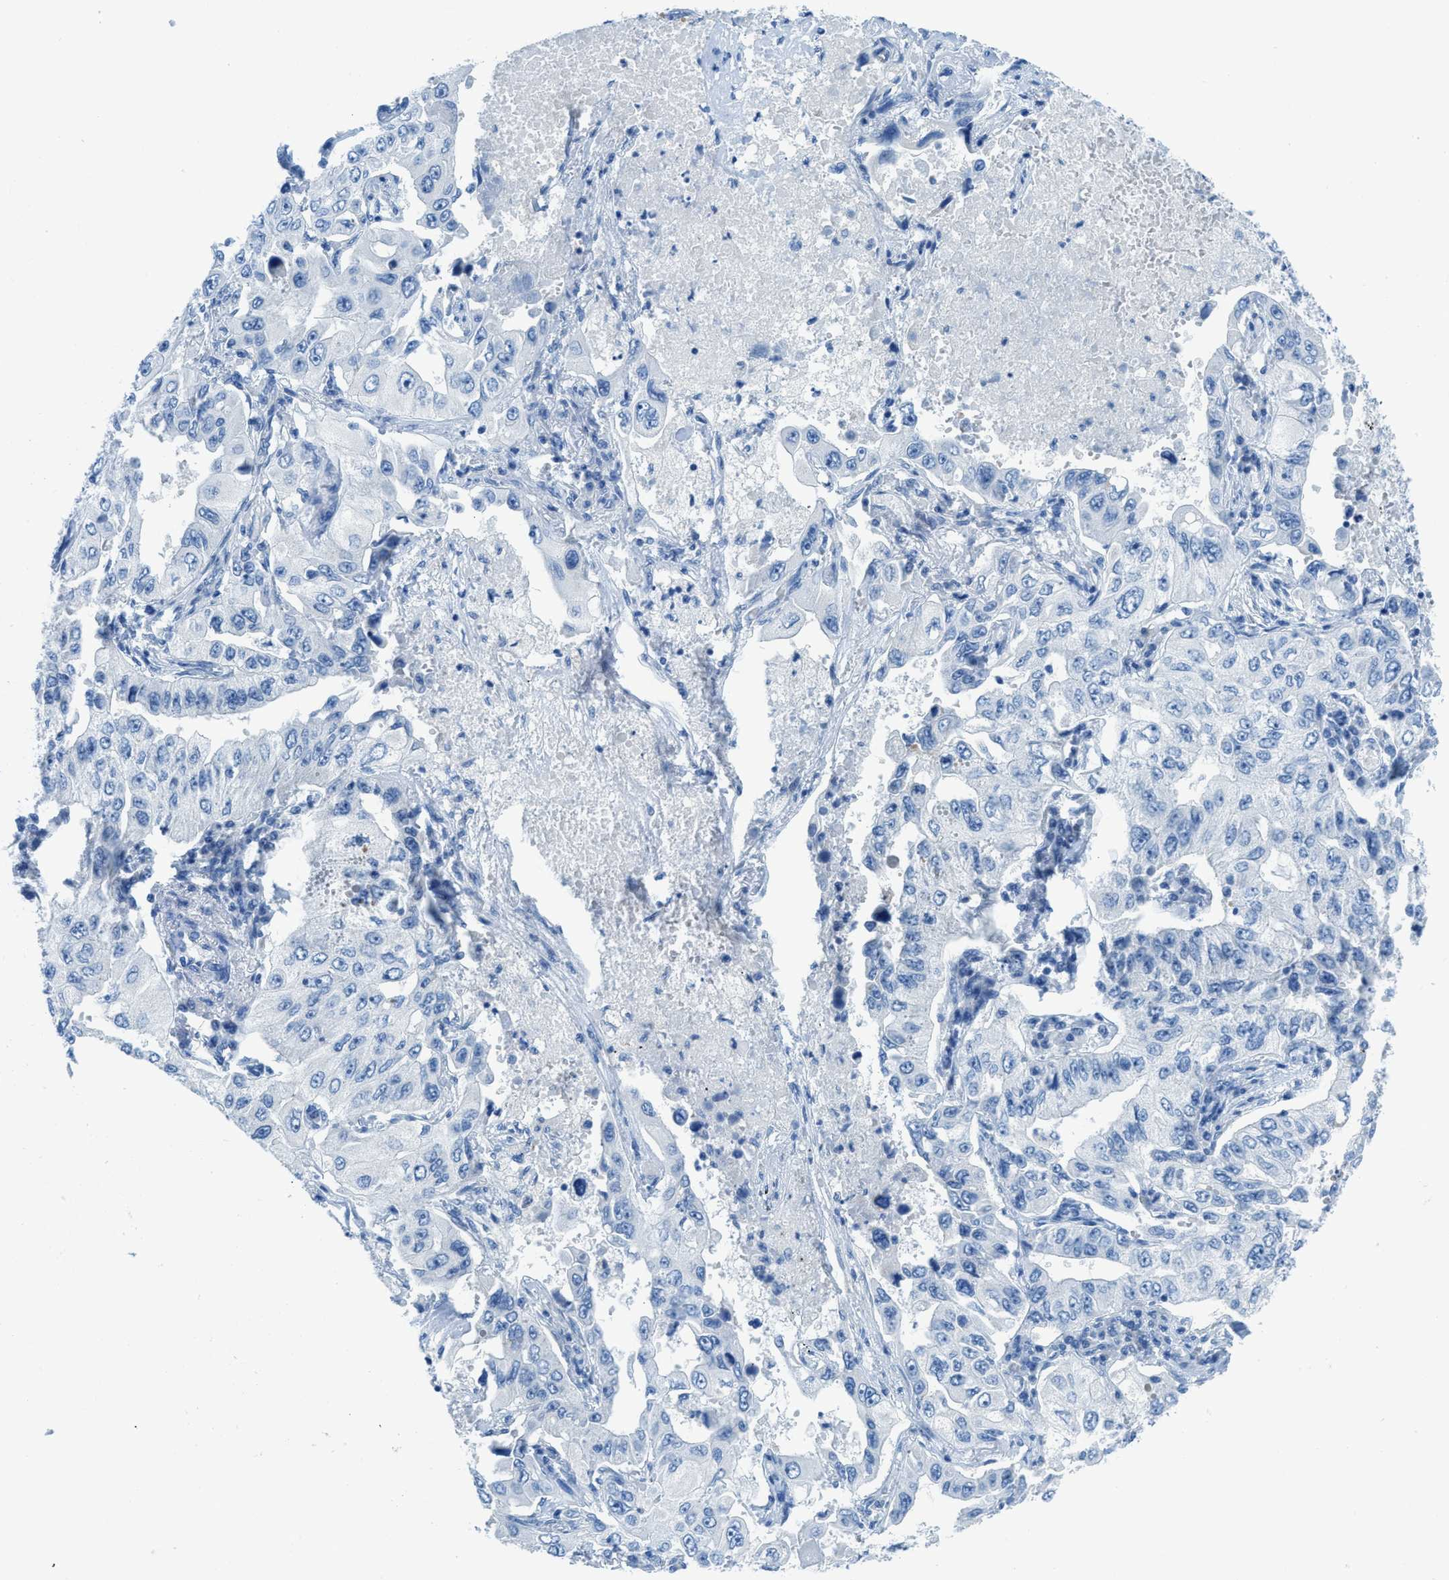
{"staining": {"intensity": "negative", "quantity": "none", "location": "none"}, "tissue": "lung cancer", "cell_type": "Tumor cells", "image_type": "cancer", "snomed": [{"axis": "morphology", "description": "Adenocarcinoma, NOS"}, {"axis": "topography", "description": "Lung"}], "caption": "A micrograph of human adenocarcinoma (lung) is negative for staining in tumor cells.", "gene": "ACAN", "patient": {"sex": "male", "age": 84}}